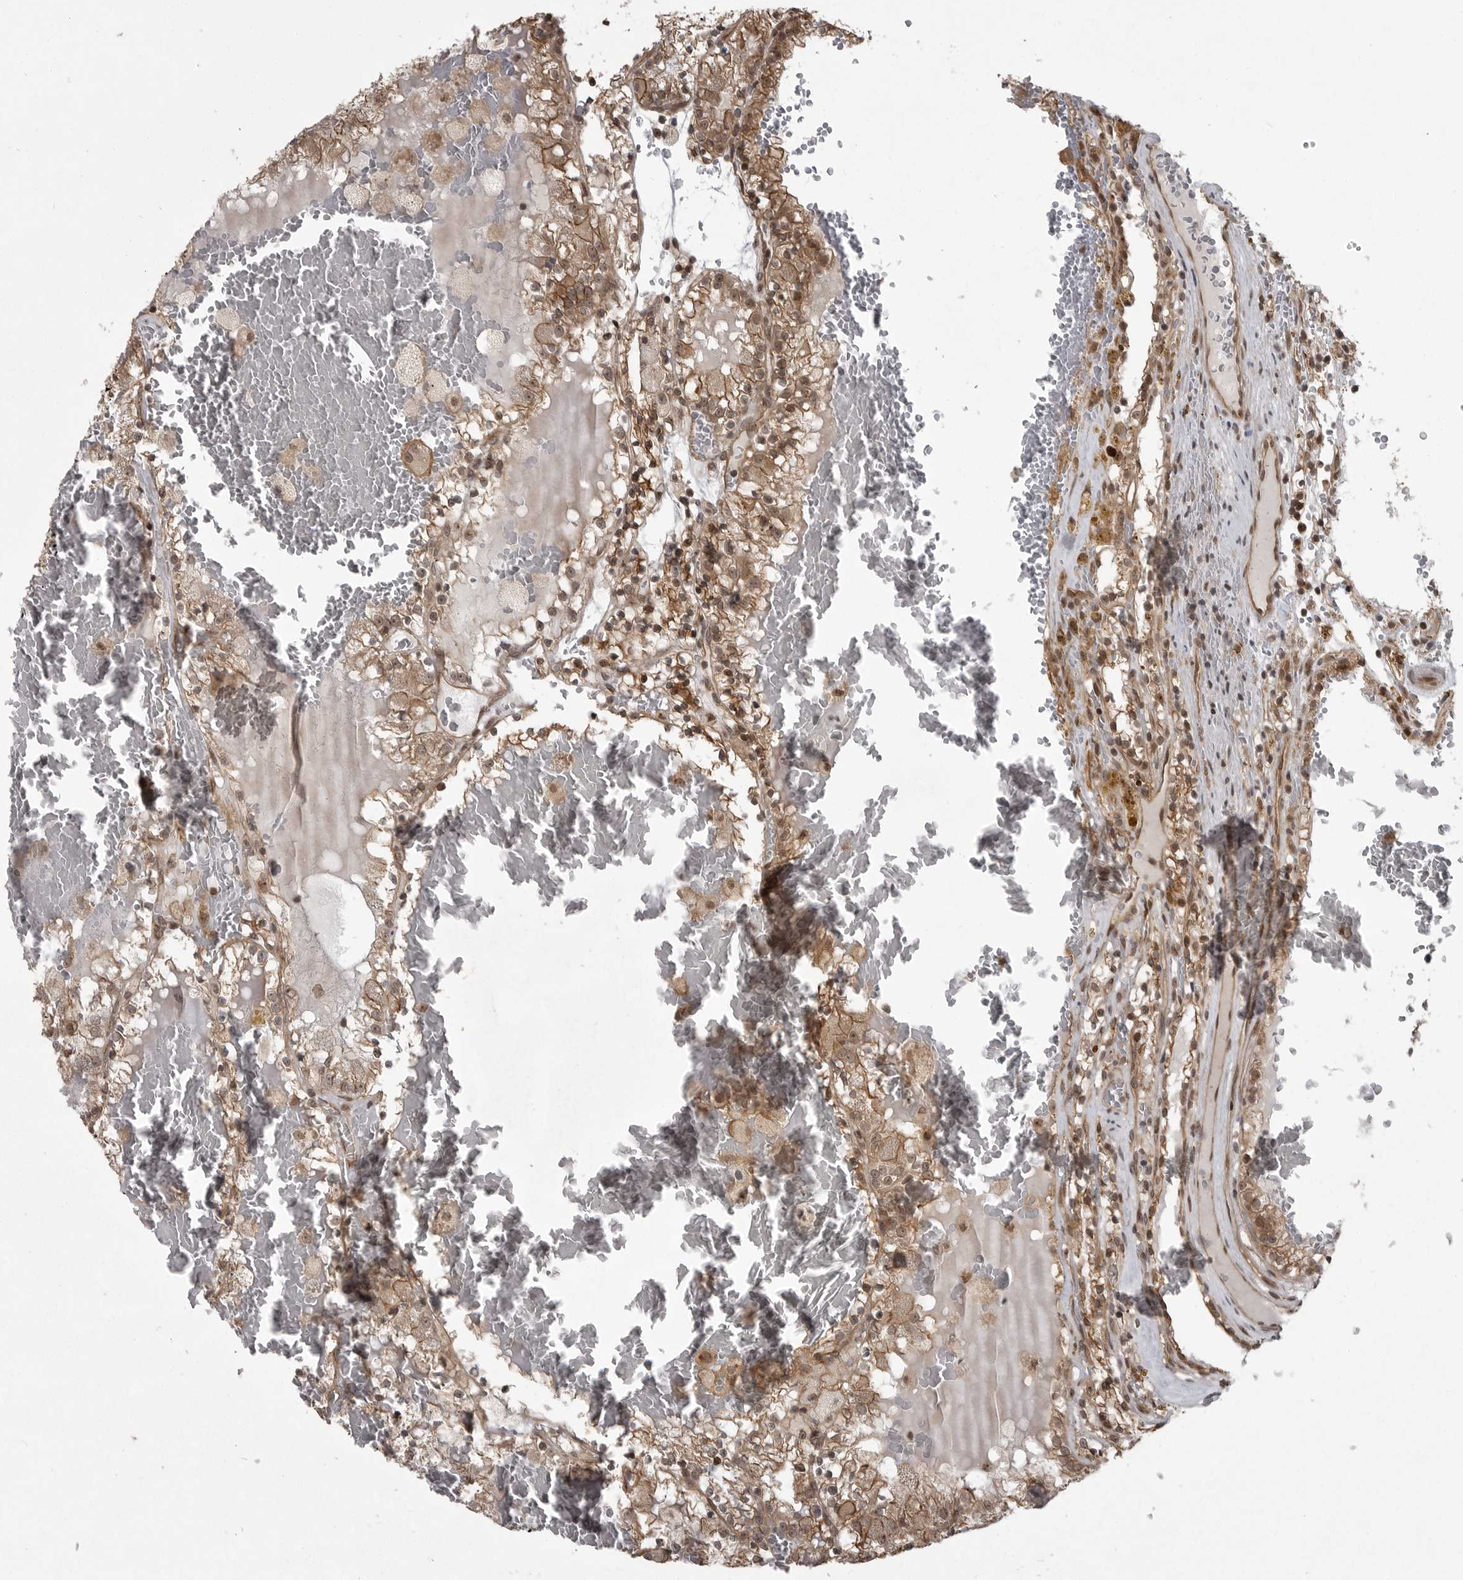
{"staining": {"intensity": "moderate", "quantity": ">75%", "location": "cytoplasmic/membranous,nuclear"}, "tissue": "renal cancer", "cell_type": "Tumor cells", "image_type": "cancer", "snomed": [{"axis": "morphology", "description": "Adenocarcinoma, NOS"}, {"axis": "topography", "description": "Kidney"}], "caption": "Brown immunohistochemical staining in human renal cancer (adenocarcinoma) shows moderate cytoplasmic/membranous and nuclear expression in approximately >75% of tumor cells. (DAB (3,3'-diaminobenzidine) = brown stain, brightfield microscopy at high magnification).", "gene": "DNAJC8", "patient": {"sex": "female", "age": 56}}